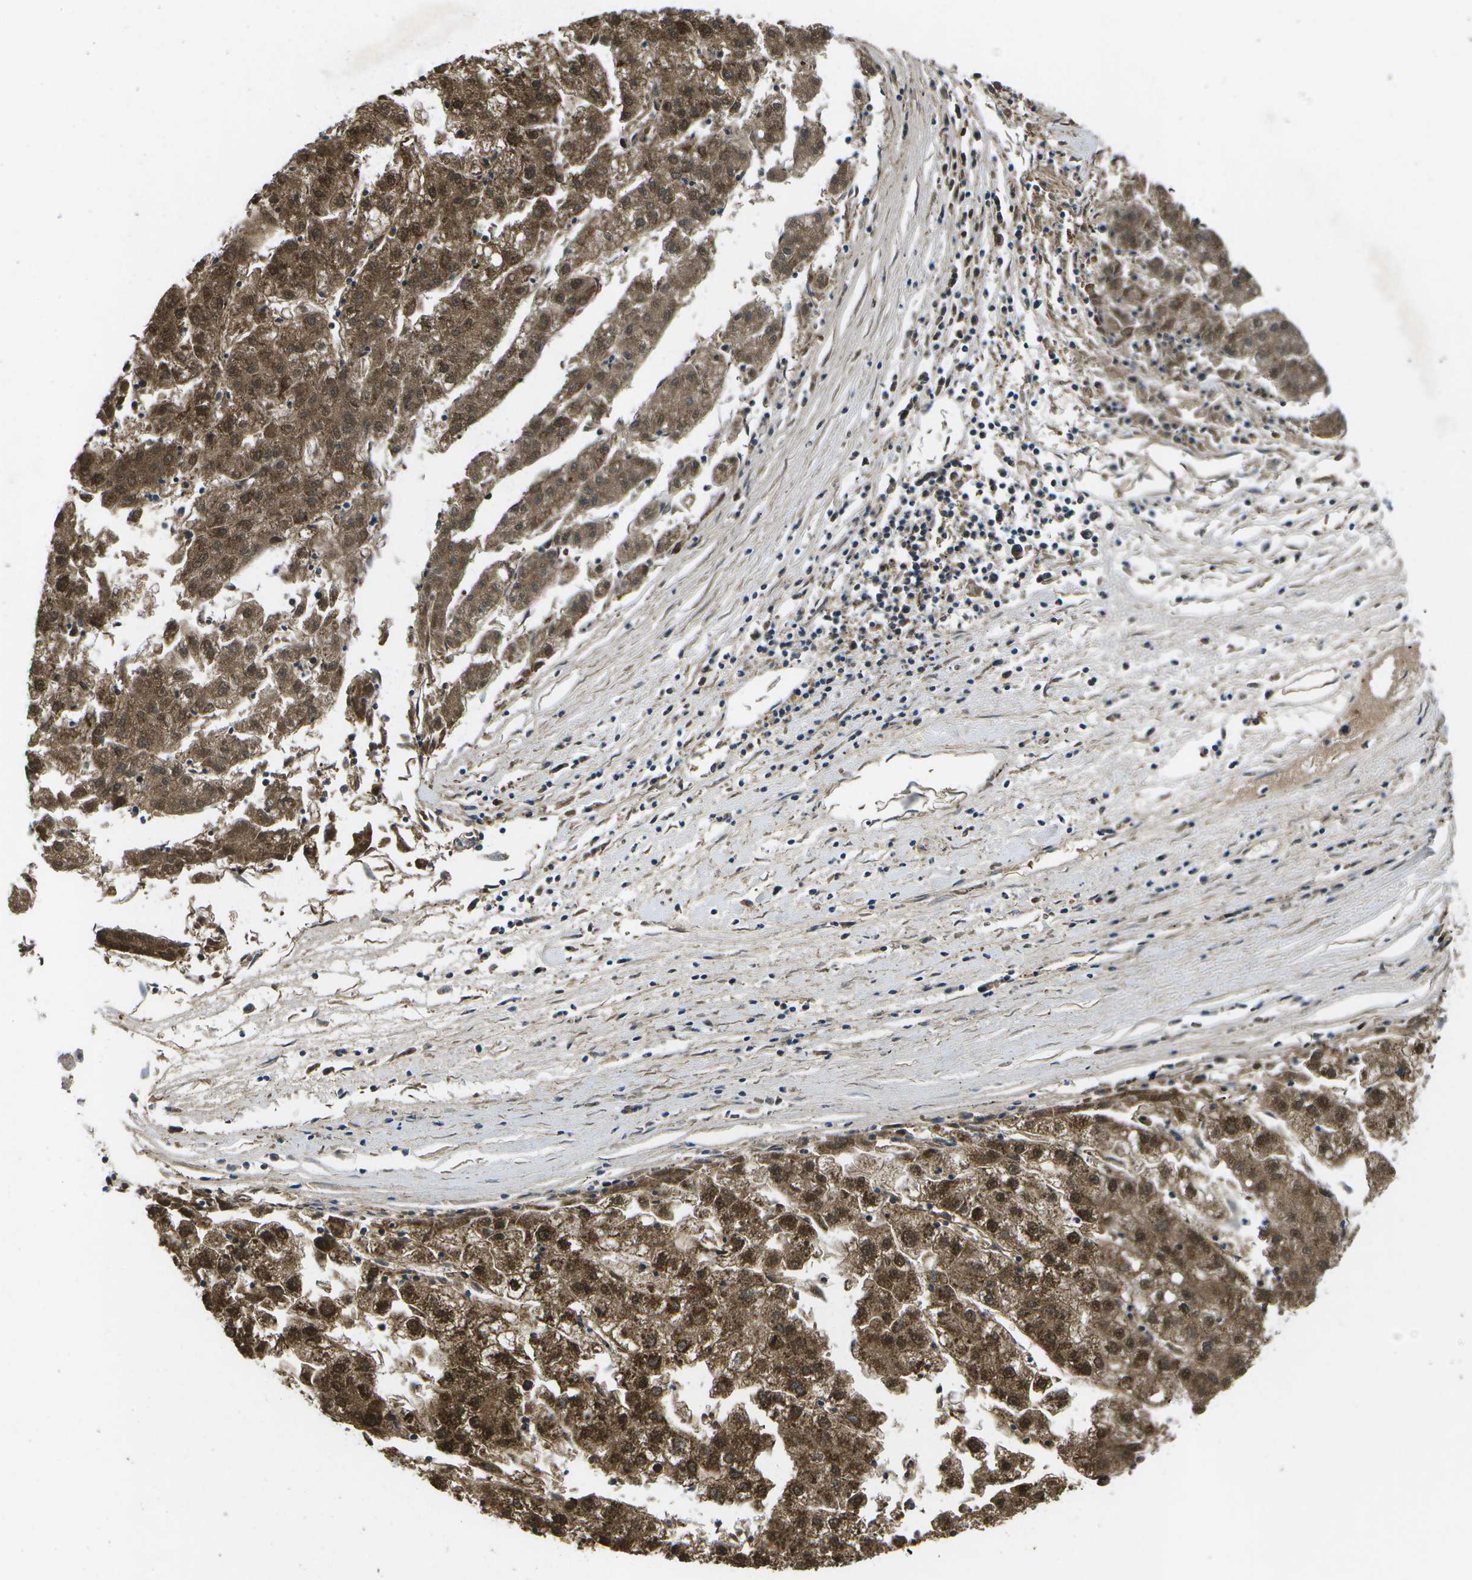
{"staining": {"intensity": "strong", "quantity": ">75%", "location": "cytoplasmic/membranous,nuclear"}, "tissue": "liver cancer", "cell_type": "Tumor cells", "image_type": "cancer", "snomed": [{"axis": "morphology", "description": "Carcinoma, Hepatocellular, NOS"}, {"axis": "topography", "description": "Liver"}], "caption": "Immunohistochemistry (IHC) histopathology image of neoplastic tissue: human liver cancer (hepatocellular carcinoma) stained using IHC demonstrates high levels of strong protein expression localized specifically in the cytoplasmic/membranous and nuclear of tumor cells, appearing as a cytoplasmic/membranous and nuclear brown color.", "gene": "MVK", "patient": {"sex": "male", "age": 72}}